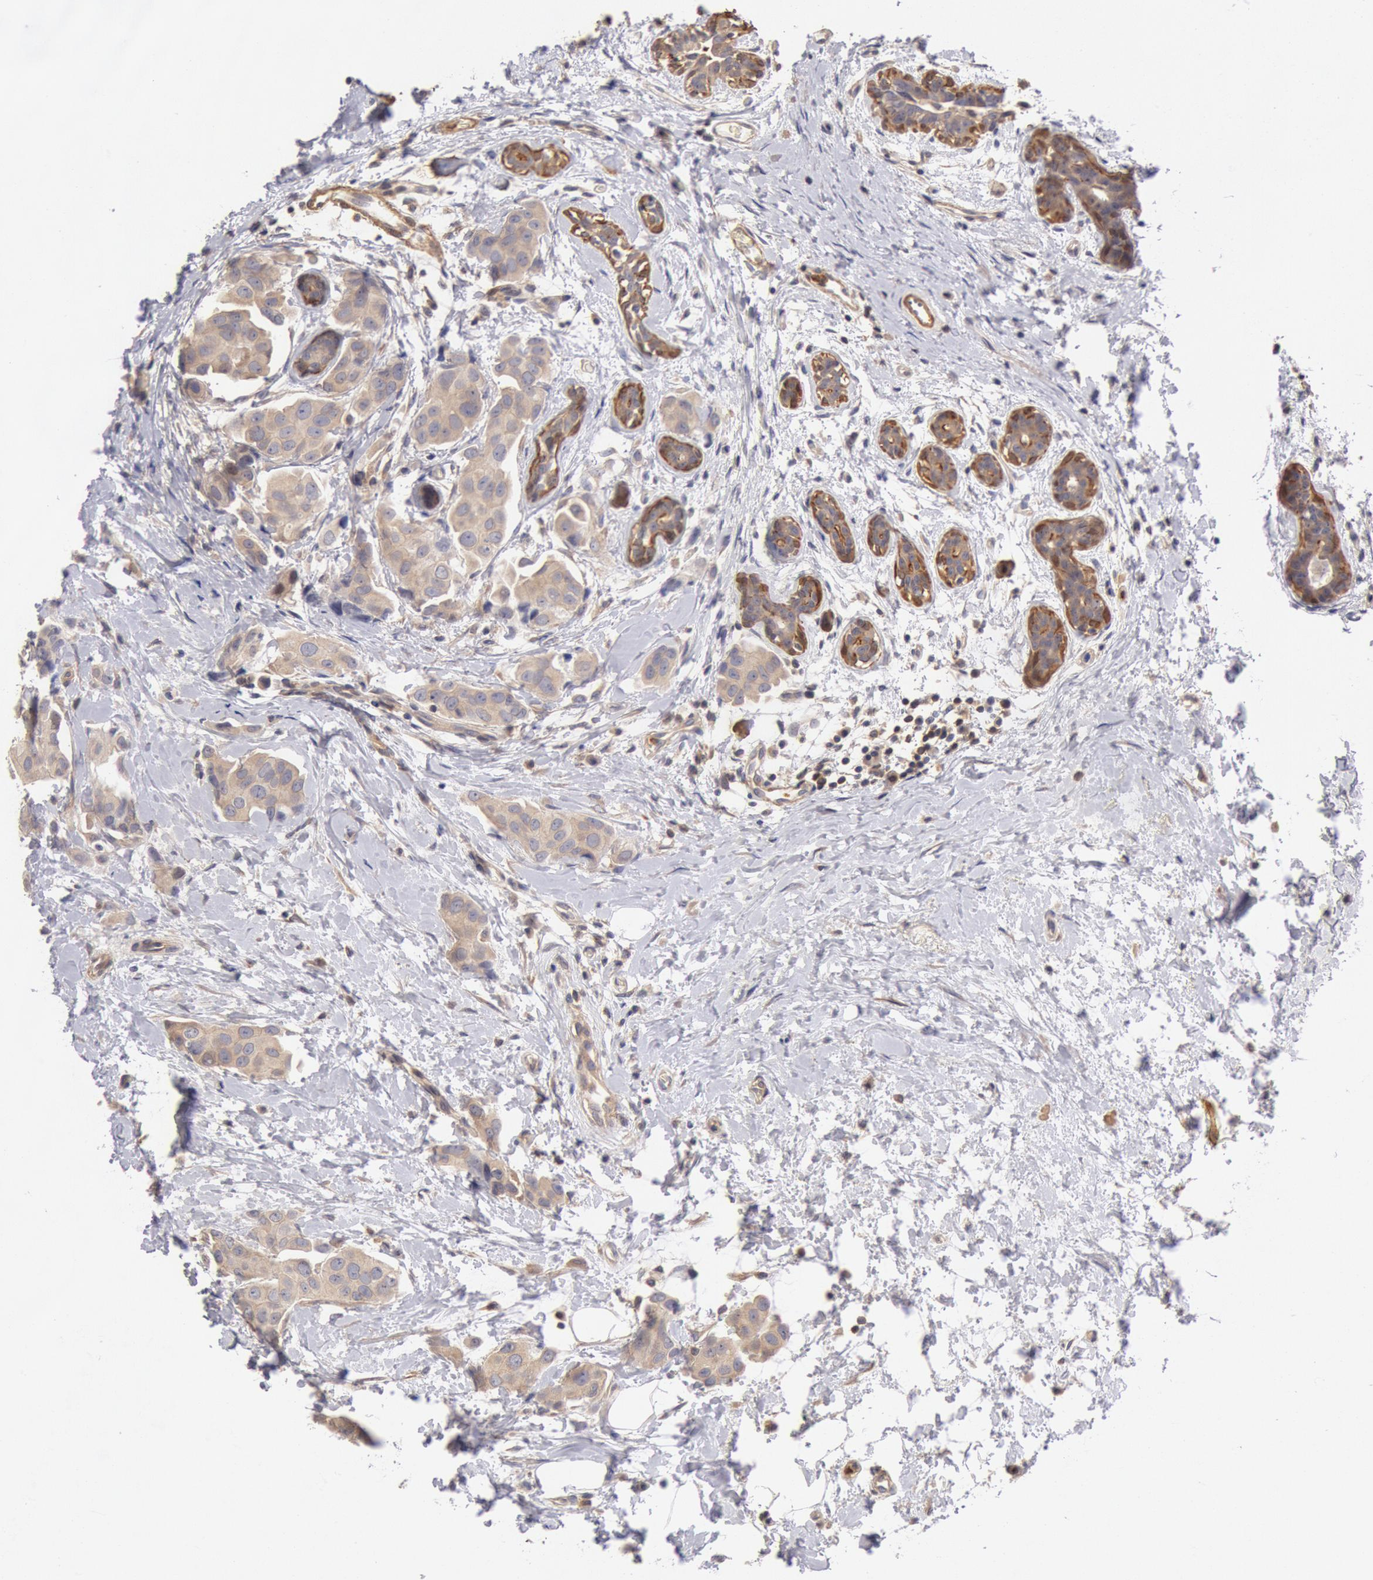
{"staining": {"intensity": "moderate", "quantity": "25%-75%", "location": "cytoplasmic/membranous"}, "tissue": "breast cancer", "cell_type": "Tumor cells", "image_type": "cancer", "snomed": [{"axis": "morphology", "description": "Duct carcinoma"}, {"axis": "topography", "description": "Breast"}], "caption": "Immunohistochemical staining of human breast intraductal carcinoma displays moderate cytoplasmic/membranous protein expression in about 25%-75% of tumor cells.", "gene": "TMED8", "patient": {"sex": "female", "age": 40}}